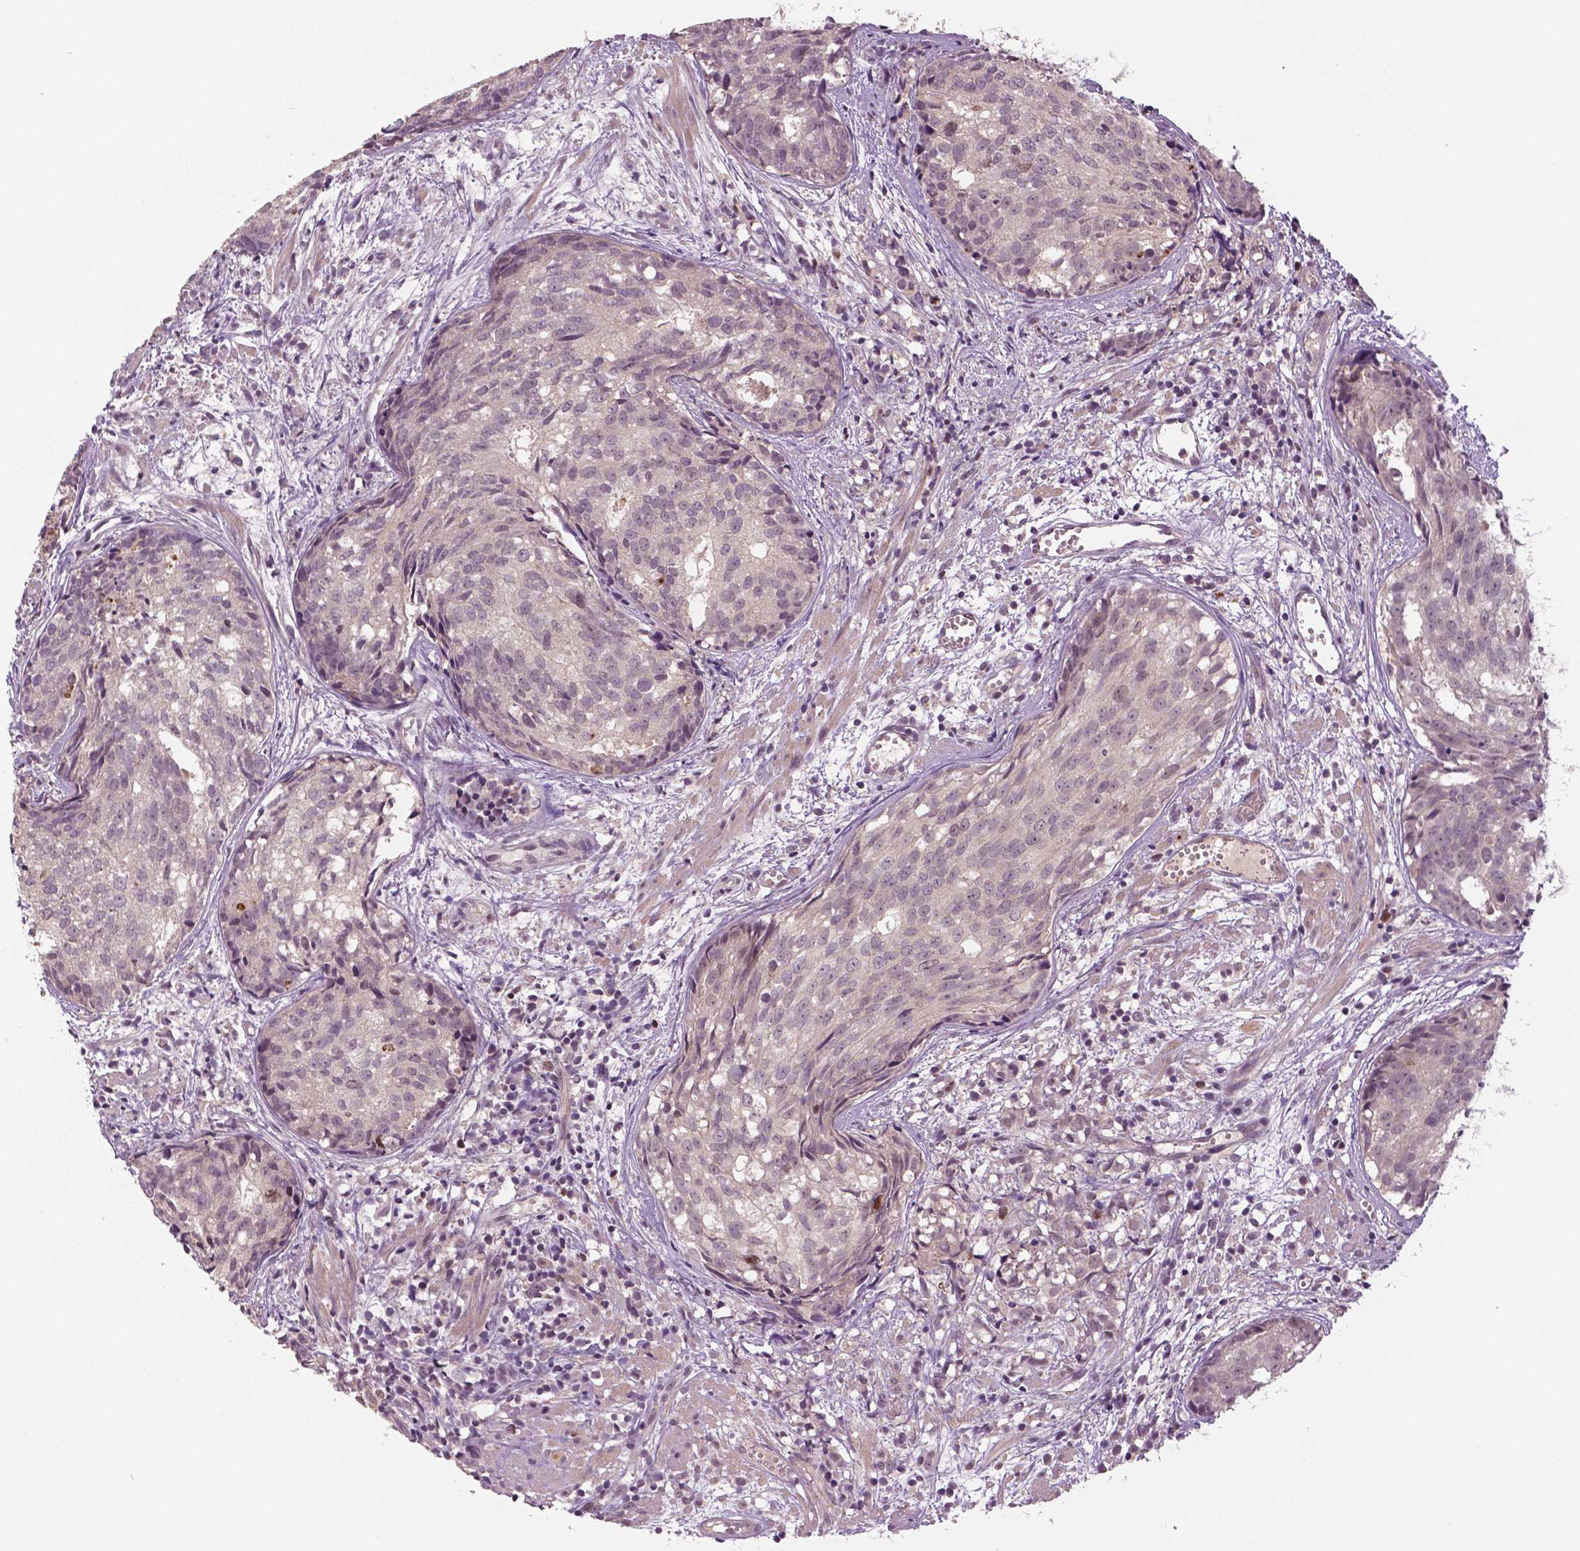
{"staining": {"intensity": "moderate", "quantity": "<25%", "location": "nuclear"}, "tissue": "prostate cancer", "cell_type": "Tumor cells", "image_type": "cancer", "snomed": [{"axis": "morphology", "description": "Adenocarcinoma, High grade"}, {"axis": "topography", "description": "Prostate"}], "caption": "Brown immunohistochemical staining in human adenocarcinoma (high-grade) (prostate) exhibits moderate nuclear expression in about <25% of tumor cells.", "gene": "MKI67", "patient": {"sex": "male", "age": 58}}